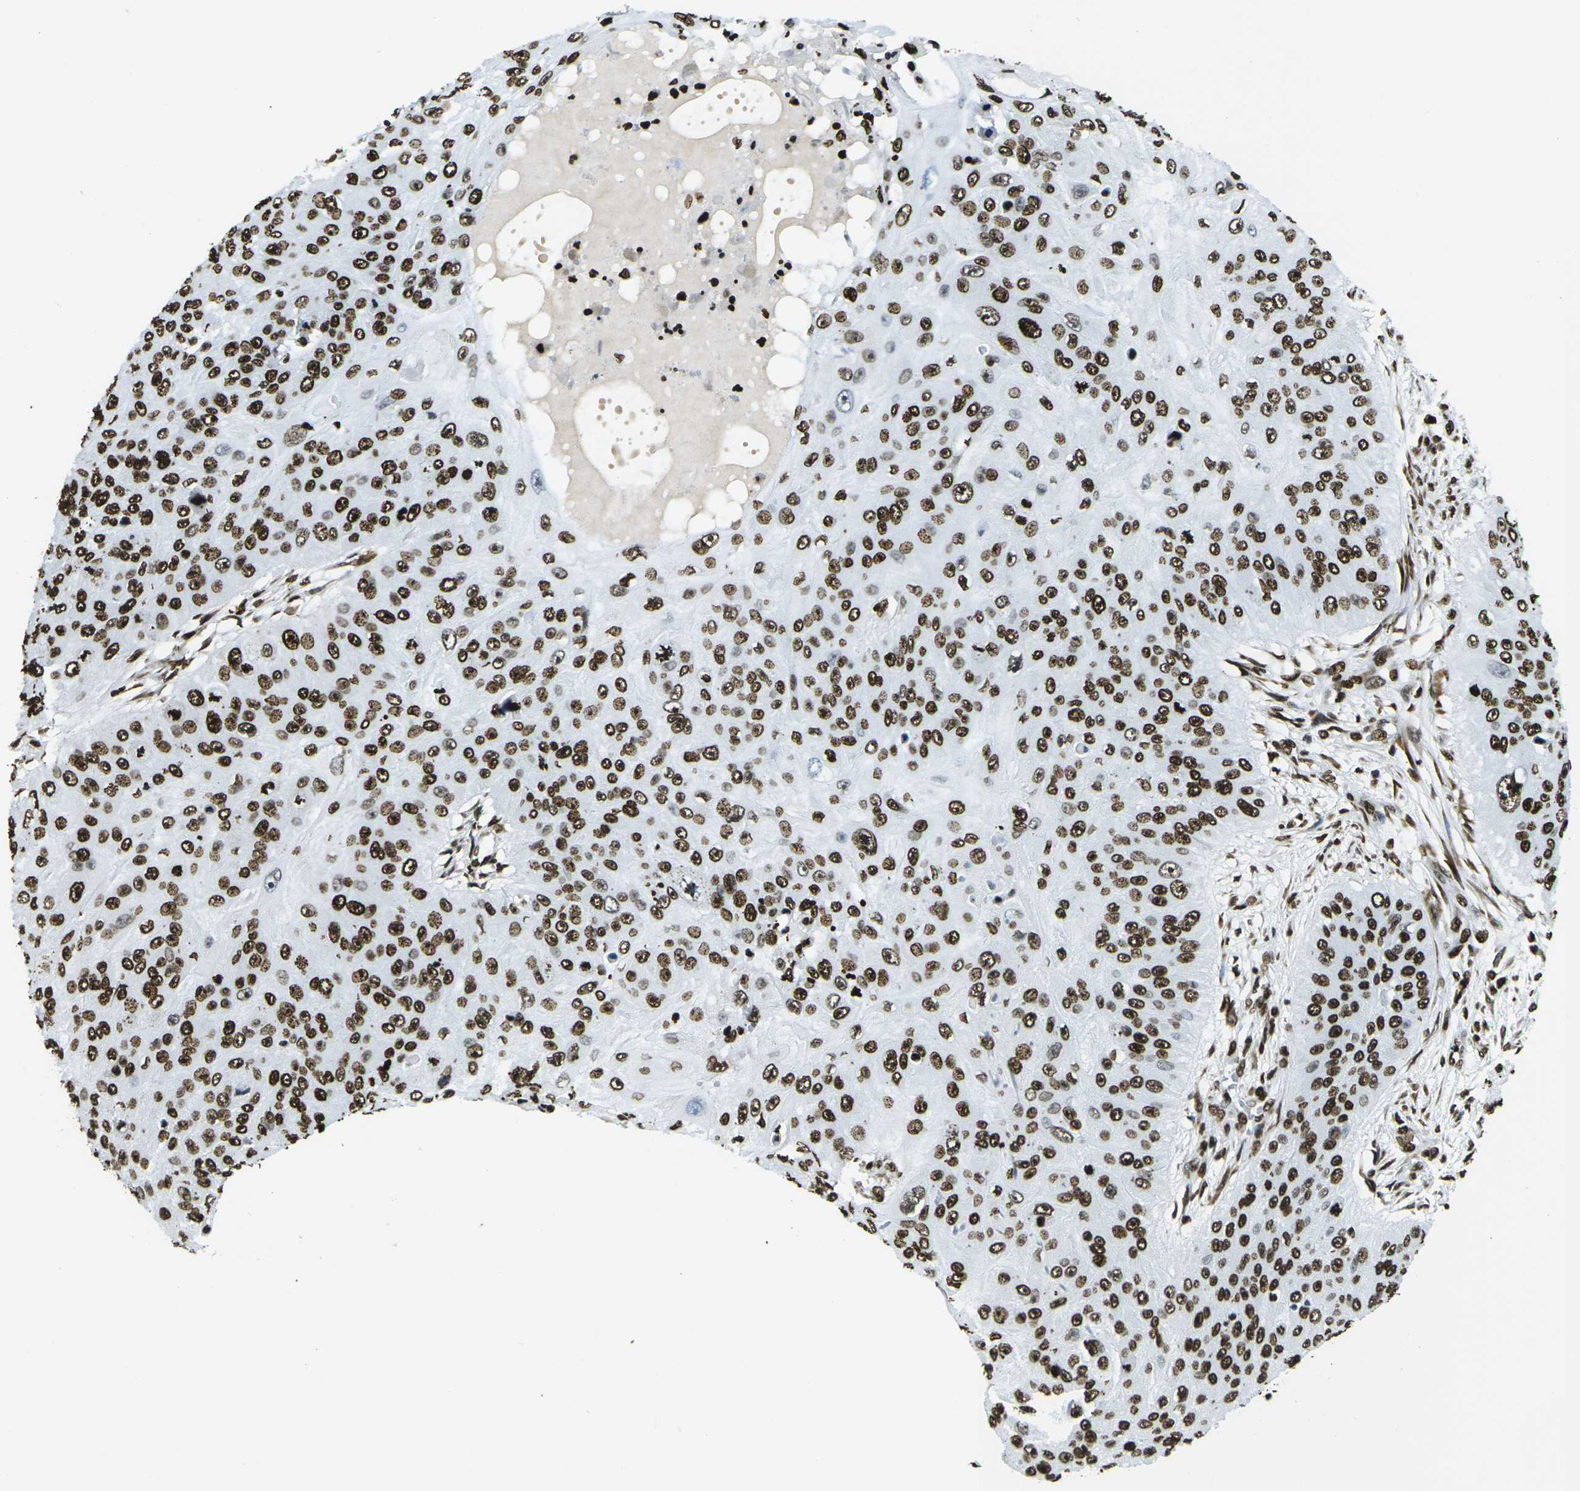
{"staining": {"intensity": "strong", "quantity": ">75%", "location": "nuclear"}, "tissue": "skin cancer", "cell_type": "Tumor cells", "image_type": "cancer", "snomed": [{"axis": "morphology", "description": "Squamous cell carcinoma, NOS"}, {"axis": "topography", "description": "Skin"}], "caption": "Skin squamous cell carcinoma stained with DAB immunohistochemistry reveals high levels of strong nuclear positivity in approximately >75% of tumor cells.", "gene": "H1-2", "patient": {"sex": "female", "age": 80}}